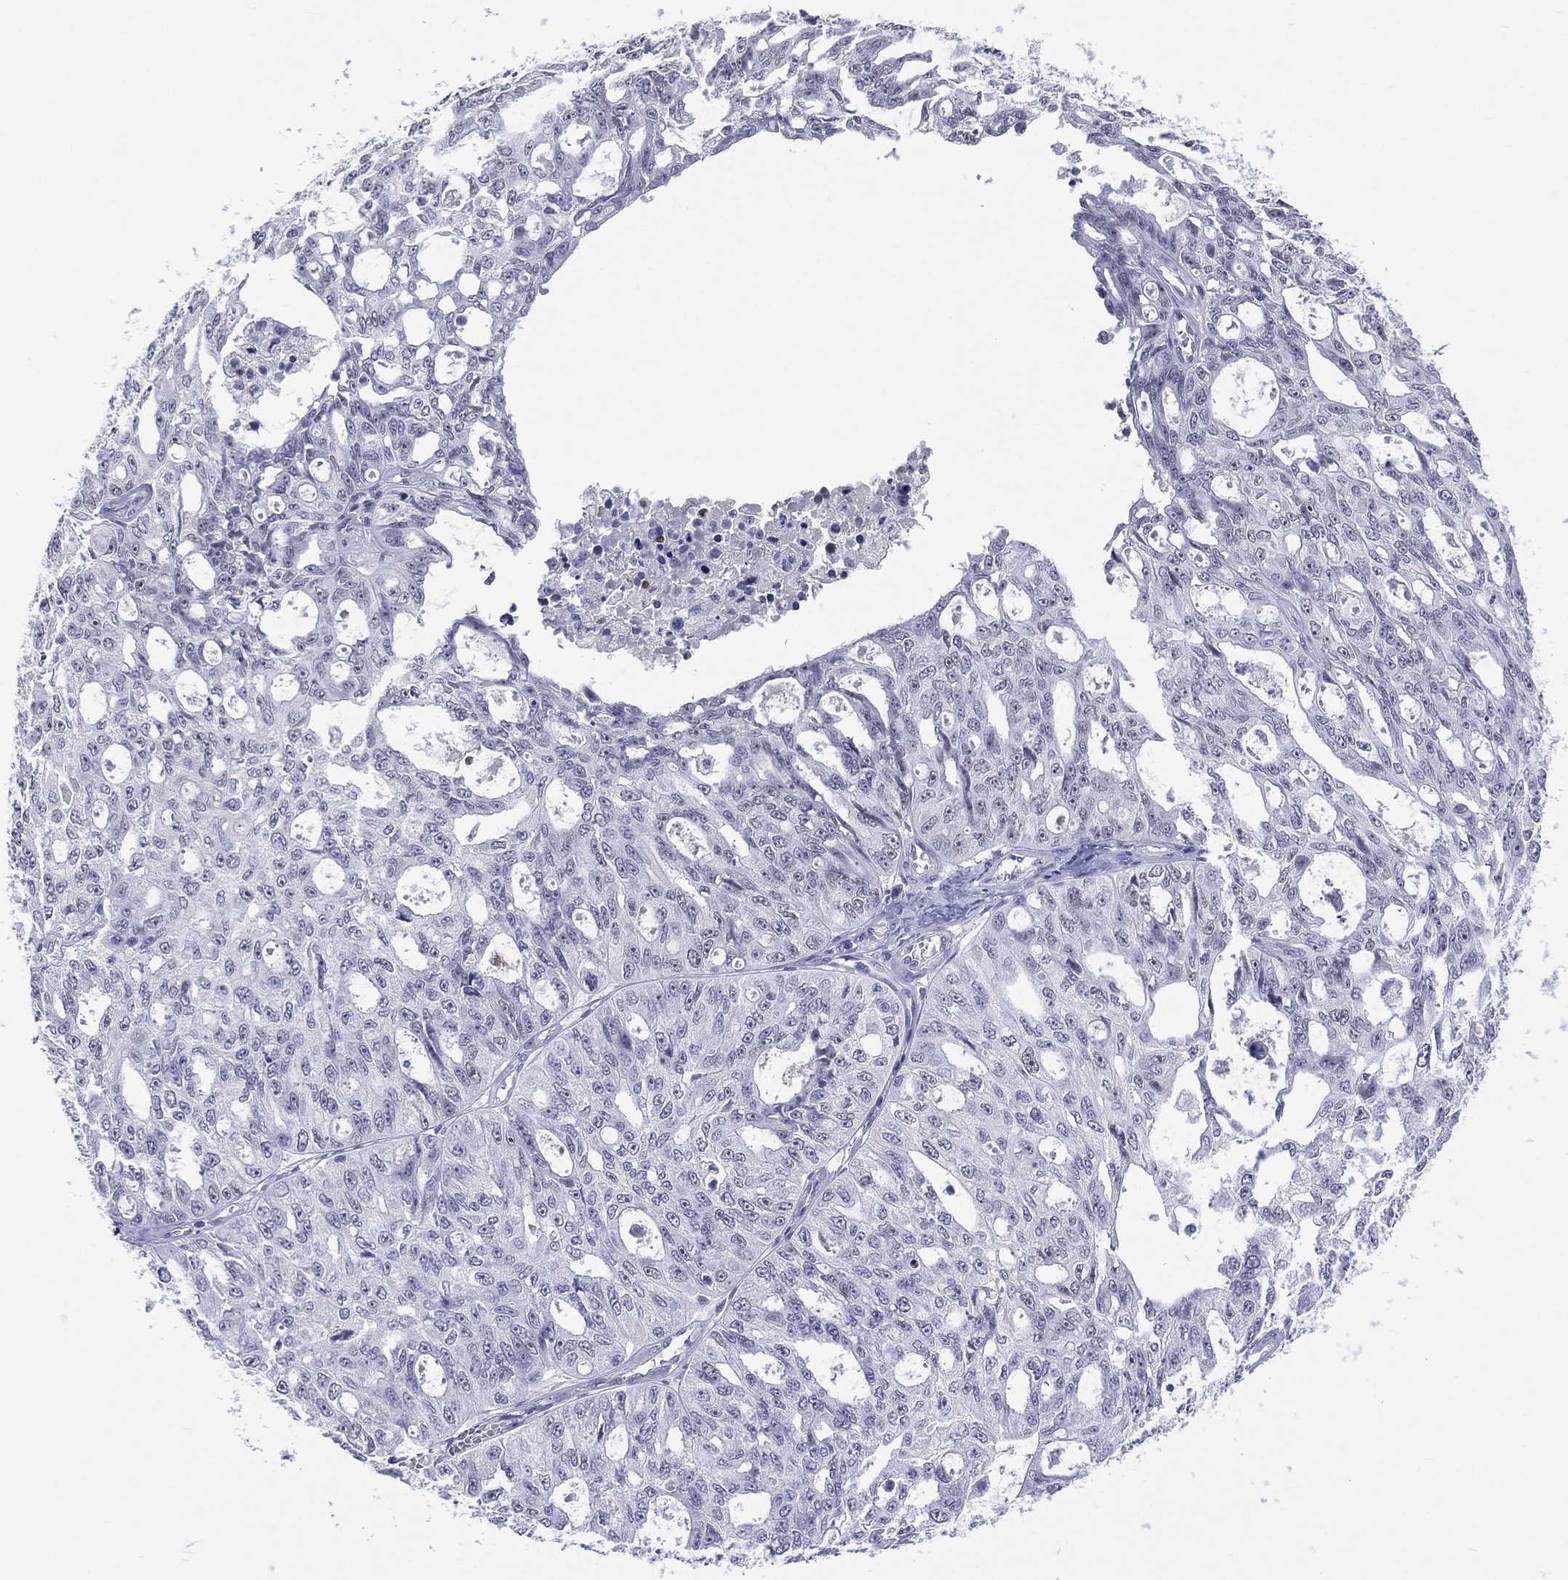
{"staining": {"intensity": "negative", "quantity": "none", "location": "none"}, "tissue": "ovarian cancer", "cell_type": "Tumor cells", "image_type": "cancer", "snomed": [{"axis": "morphology", "description": "Carcinoma, endometroid"}, {"axis": "topography", "description": "Ovary"}], "caption": "Endometroid carcinoma (ovarian) was stained to show a protein in brown. There is no significant staining in tumor cells.", "gene": "SSX1", "patient": {"sex": "female", "age": 65}}